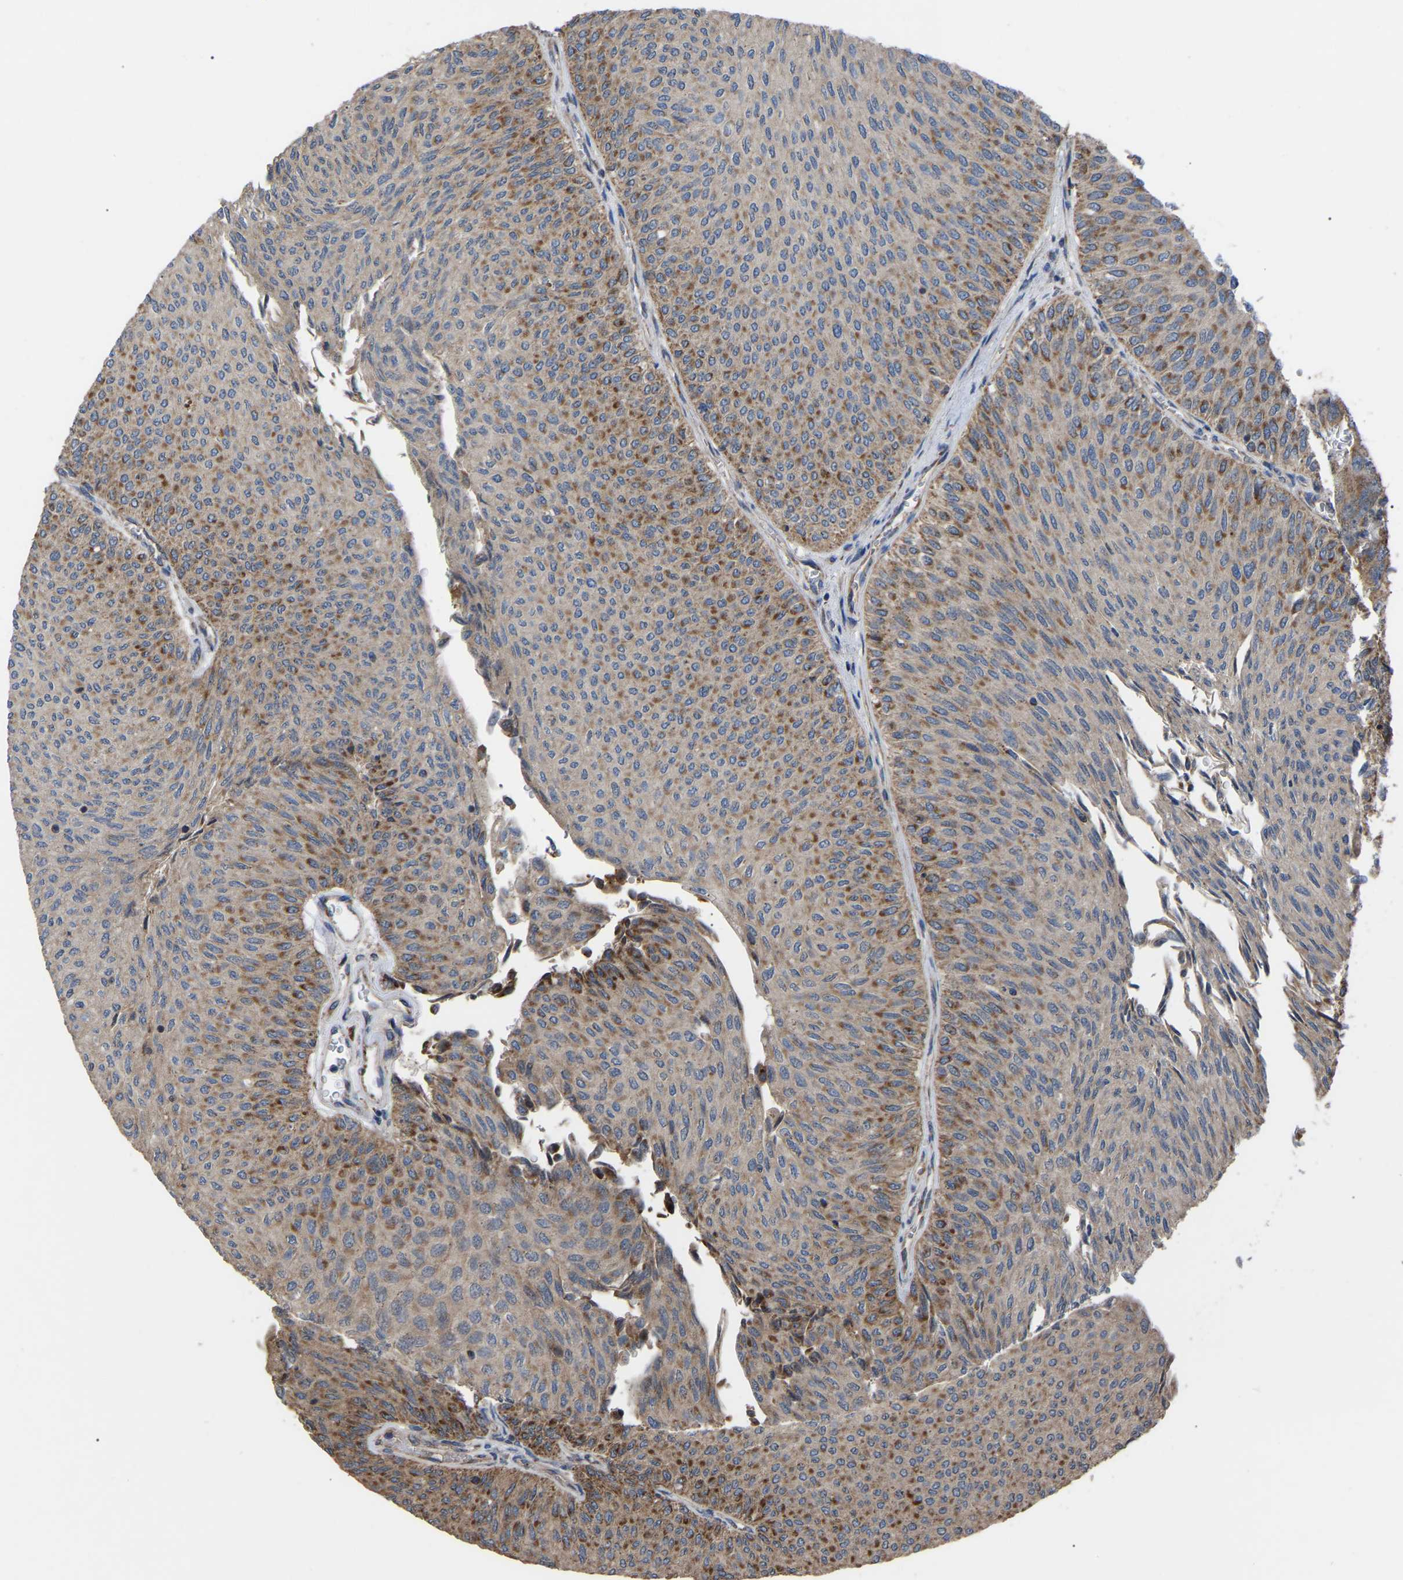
{"staining": {"intensity": "moderate", "quantity": "25%-75%", "location": "cytoplasmic/membranous"}, "tissue": "urothelial cancer", "cell_type": "Tumor cells", "image_type": "cancer", "snomed": [{"axis": "morphology", "description": "Urothelial carcinoma, Low grade"}, {"axis": "topography", "description": "Urinary bladder"}], "caption": "Immunohistochemical staining of human urothelial carcinoma (low-grade) reveals moderate cytoplasmic/membranous protein staining in about 25%-75% of tumor cells.", "gene": "GCC1", "patient": {"sex": "male", "age": 78}}